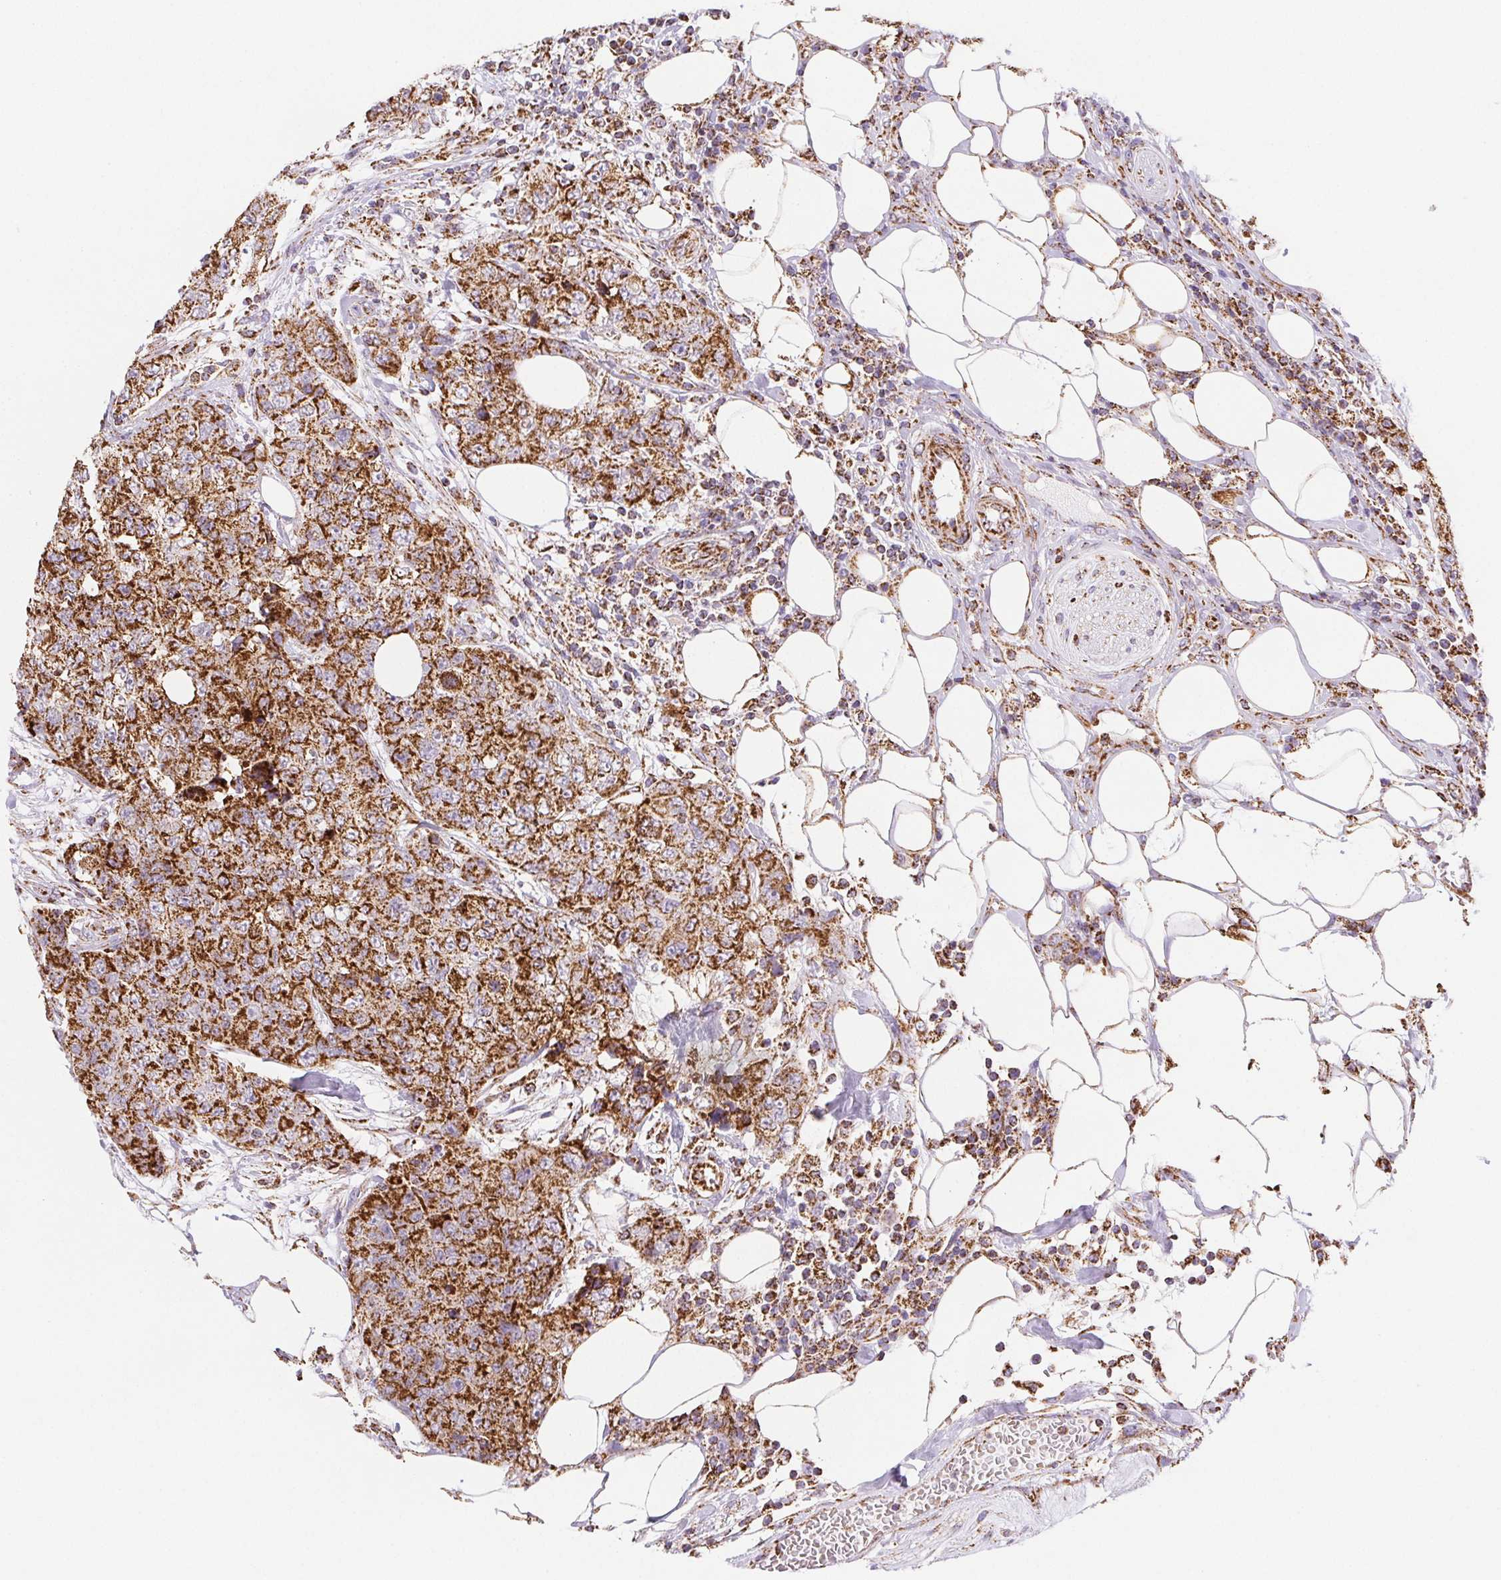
{"staining": {"intensity": "strong", "quantity": ">75%", "location": "cytoplasmic/membranous"}, "tissue": "urothelial cancer", "cell_type": "Tumor cells", "image_type": "cancer", "snomed": [{"axis": "morphology", "description": "Urothelial carcinoma, High grade"}, {"axis": "topography", "description": "Urinary bladder"}], "caption": "Immunohistochemistry (IHC) photomicrograph of urothelial cancer stained for a protein (brown), which reveals high levels of strong cytoplasmic/membranous staining in about >75% of tumor cells.", "gene": "NIPSNAP2", "patient": {"sex": "female", "age": 78}}